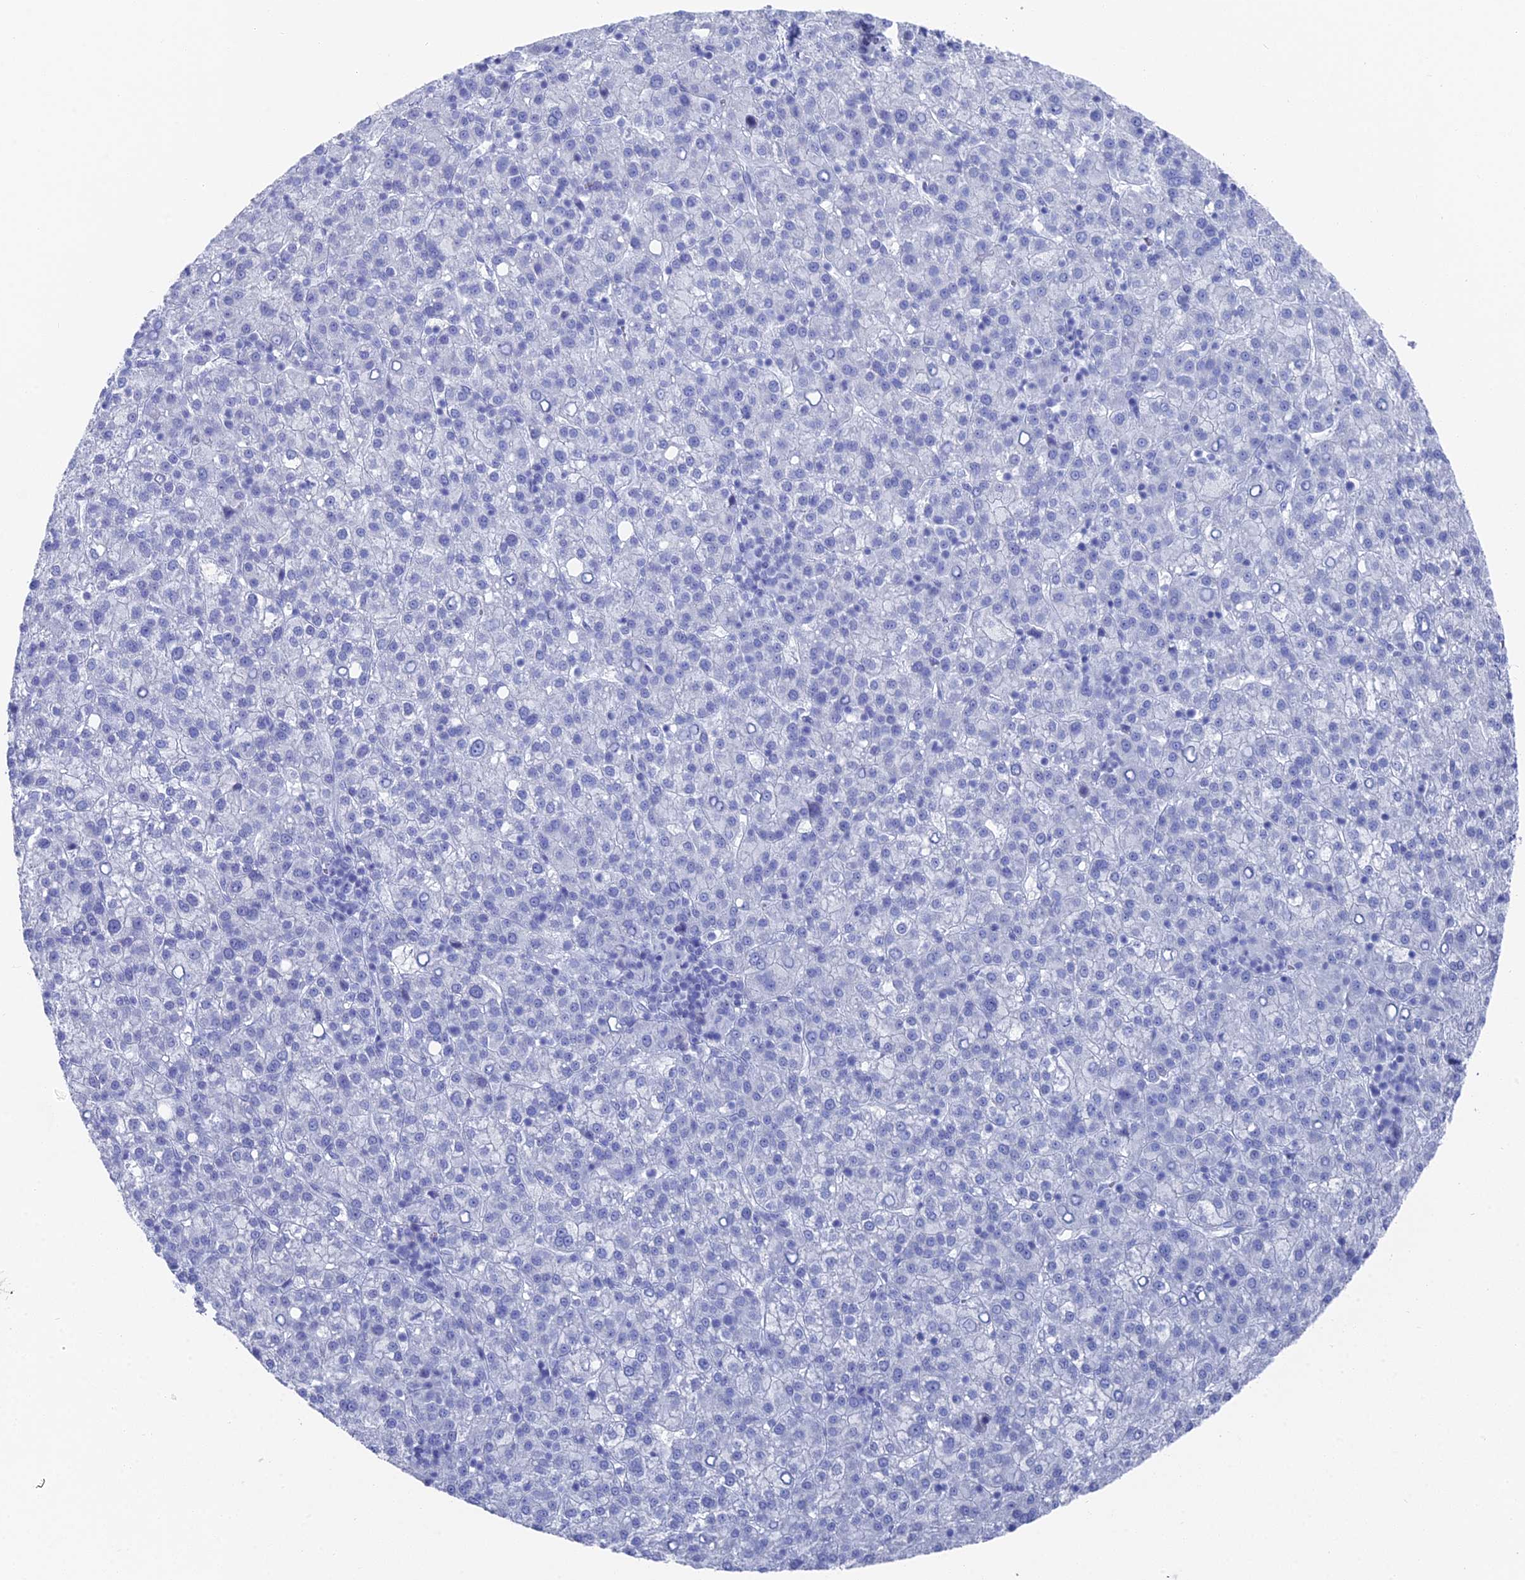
{"staining": {"intensity": "negative", "quantity": "none", "location": "none"}, "tissue": "liver cancer", "cell_type": "Tumor cells", "image_type": "cancer", "snomed": [{"axis": "morphology", "description": "Carcinoma, Hepatocellular, NOS"}, {"axis": "topography", "description": "Liver"}], "caption": "This is a image of immunohistochemistry (IHC) staining of liver cancer (hepatocellular carcinoma), which shows no expression in tumor cells.", "gene": "ENPP3", "patient": {"sex": "female", "age": 58}}